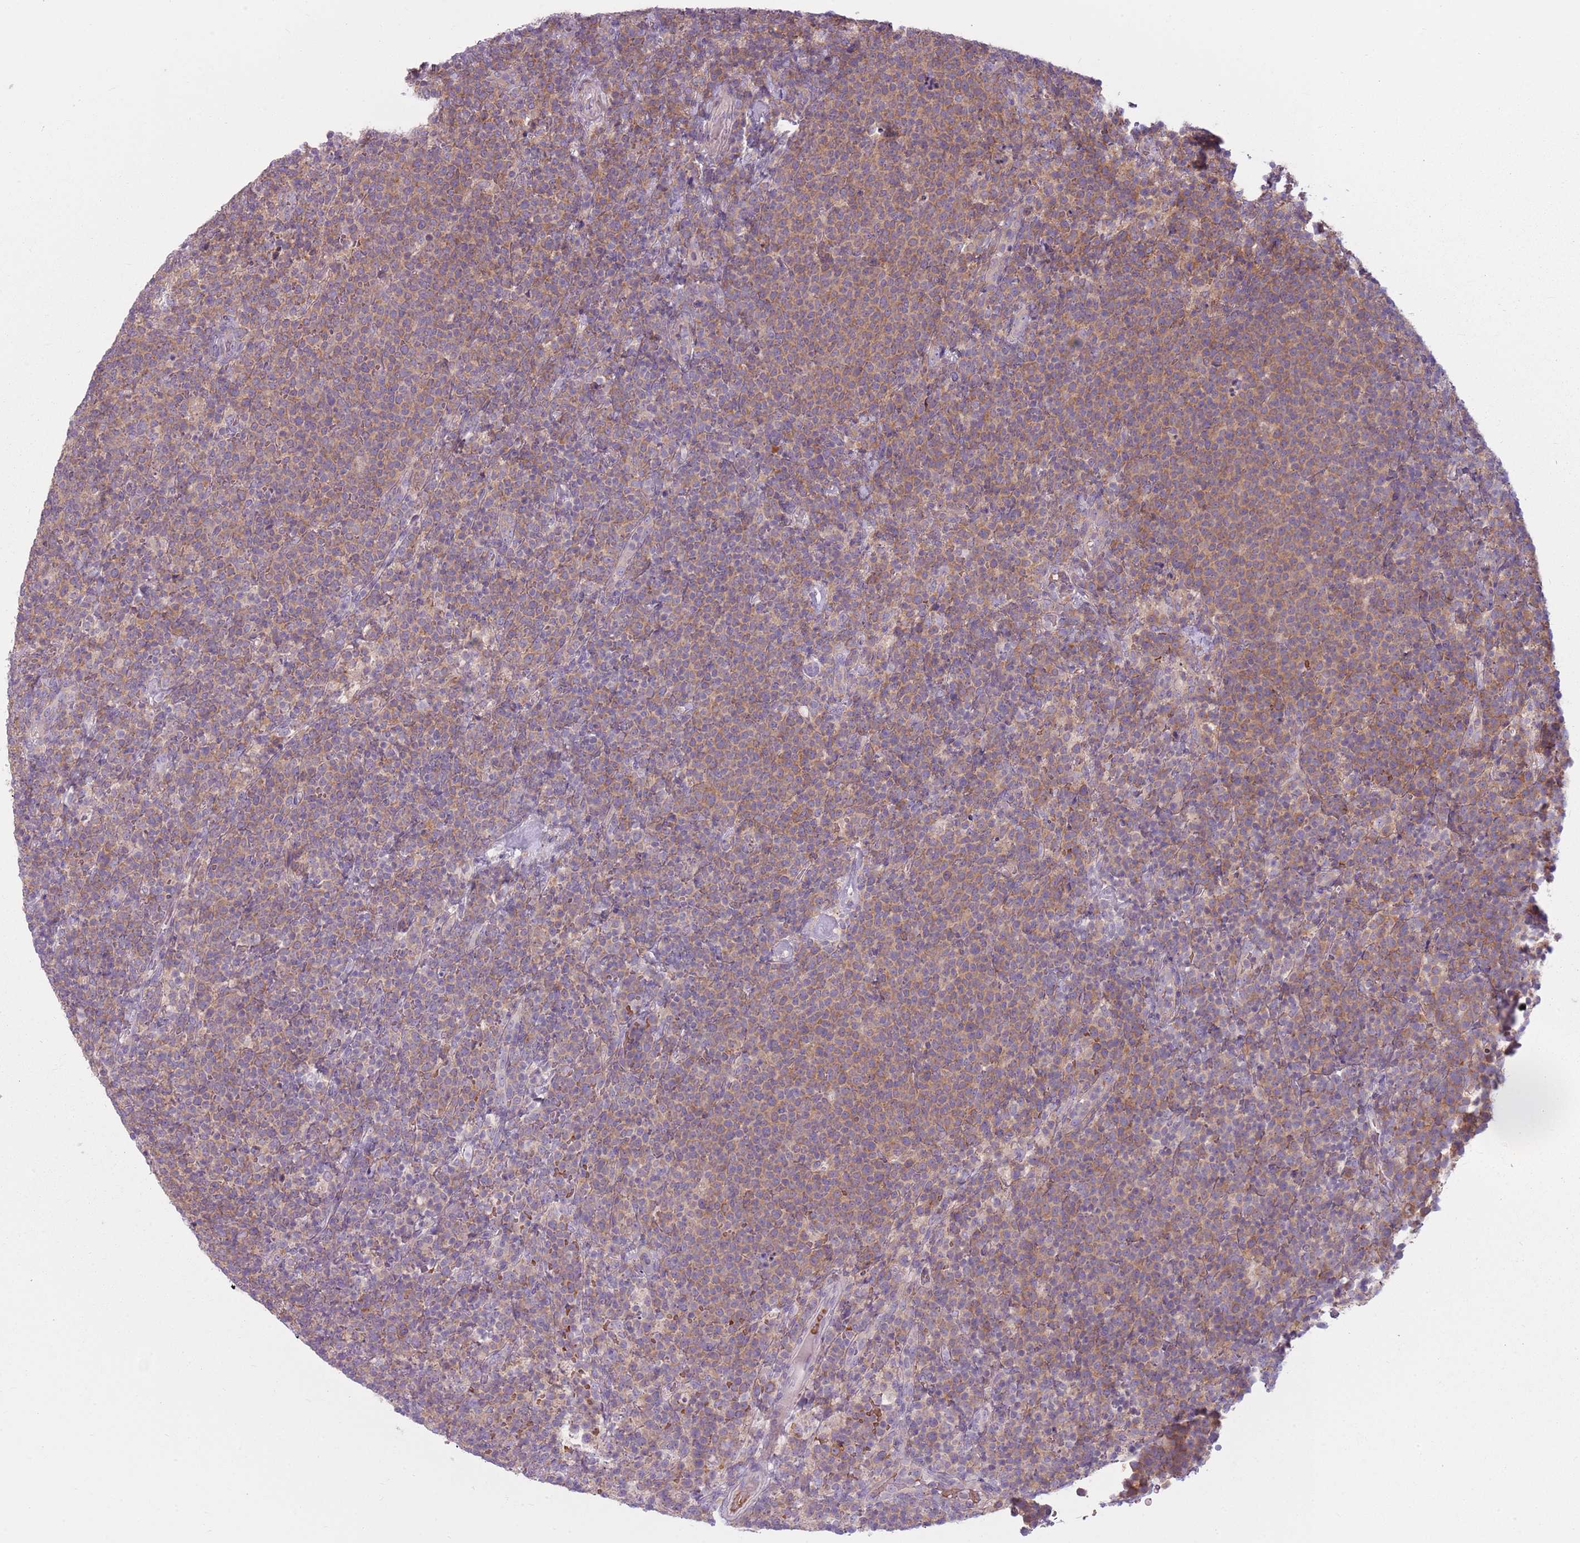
{"staining": {"intensity": "weak", "quantity": ">75%", "location": "cytoplasmic/membranous"}, "tissue": "lymphoma", "cell_type": "Tumor cells", "image_type": "cancer", "snomed": [{"axis": "morphology", "description": "Malignant lymphoma, non-Hodgkin's type, High grade"}, {"axis": "topography", "description": "Lymph node"}], "caption": "High-grade malignant lymphoma, non-Hodgkin's type was stained to show a protein in brown. There is low levels of weak cytoplasmic/membranous staining in about >75% of tumor cells.", "gene": "HSPA14", "patient": {"sex": "male", "age": 61}}